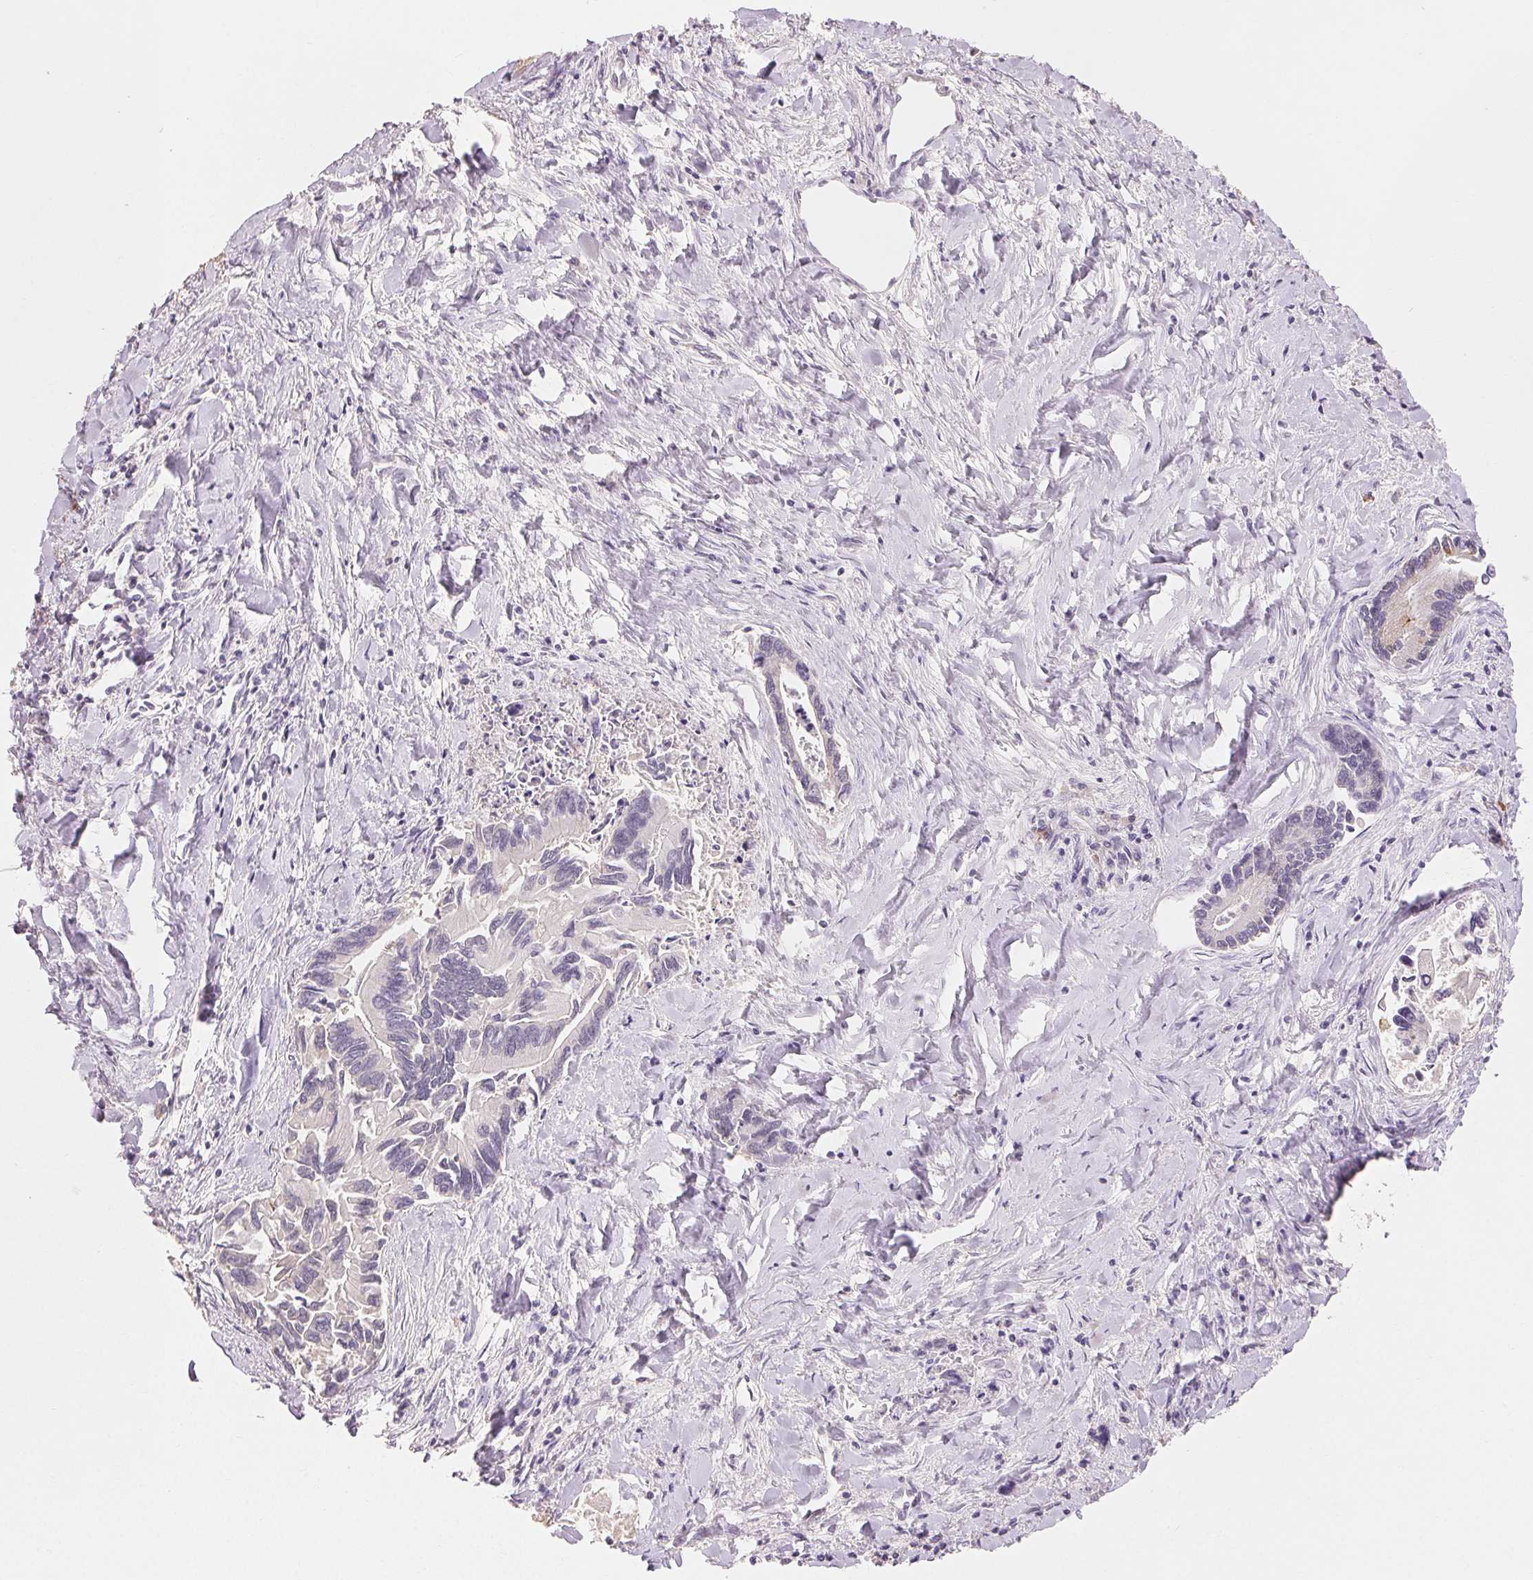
{"staining": {"intensity": "weak", "quantity": "<25%", "location": "cytoplasmic/membranous"}, "tissue": "liver cancer", "cell_type": "Tumor cells", "image_type": "cancer", "snomed": [{"axis": "morphology", "description": "Cholangiocarcinoma"}, {"axis": "topography", "description": "Liver"}], "caption": "Tumor cells show no significant expression in liver cancer (cholangiocarcinoma).", "gene": "MAP7D2", "patient": {"sex": "male", "age": 66}}